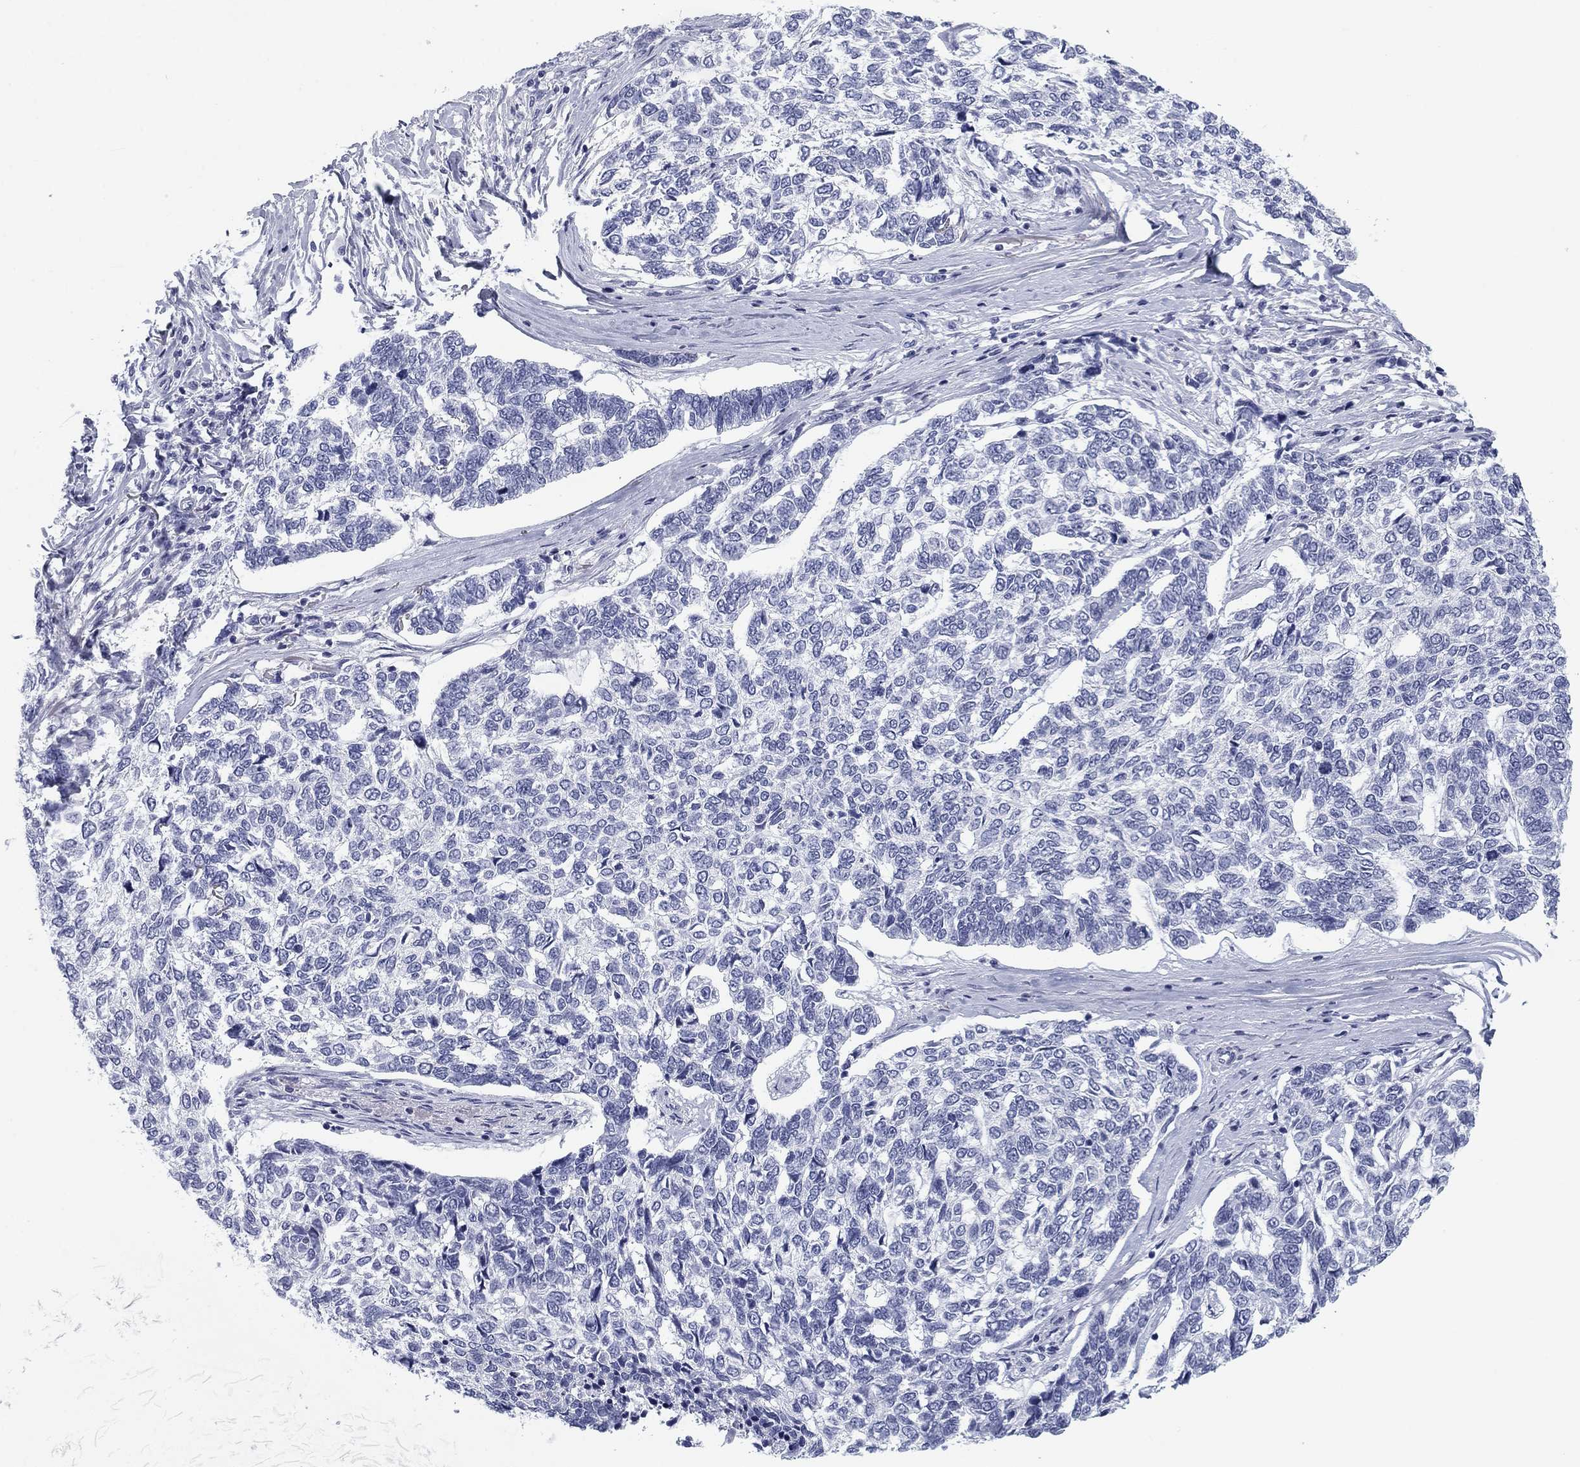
{"staining": {"intensity": "negative", "quantity": "none", "location": "none"}, "tissue": "skin cancer", "cell_type": "Tumor cells", "image_type": "cancer", "snomed": [{"axis": "morphology", "description": "Basal cell carcinoma"}, {"axis": "topography", "description": "Skin"}], "caption": "Tumor cells show no significant positivity in skin cancer (basal cell carcinoma). (Brightfield microscopy of DAB immunohistochemistry (IHC) at high magnification).", "gene": "CALB1", "patient": {"sex": "female", "age": 65}}